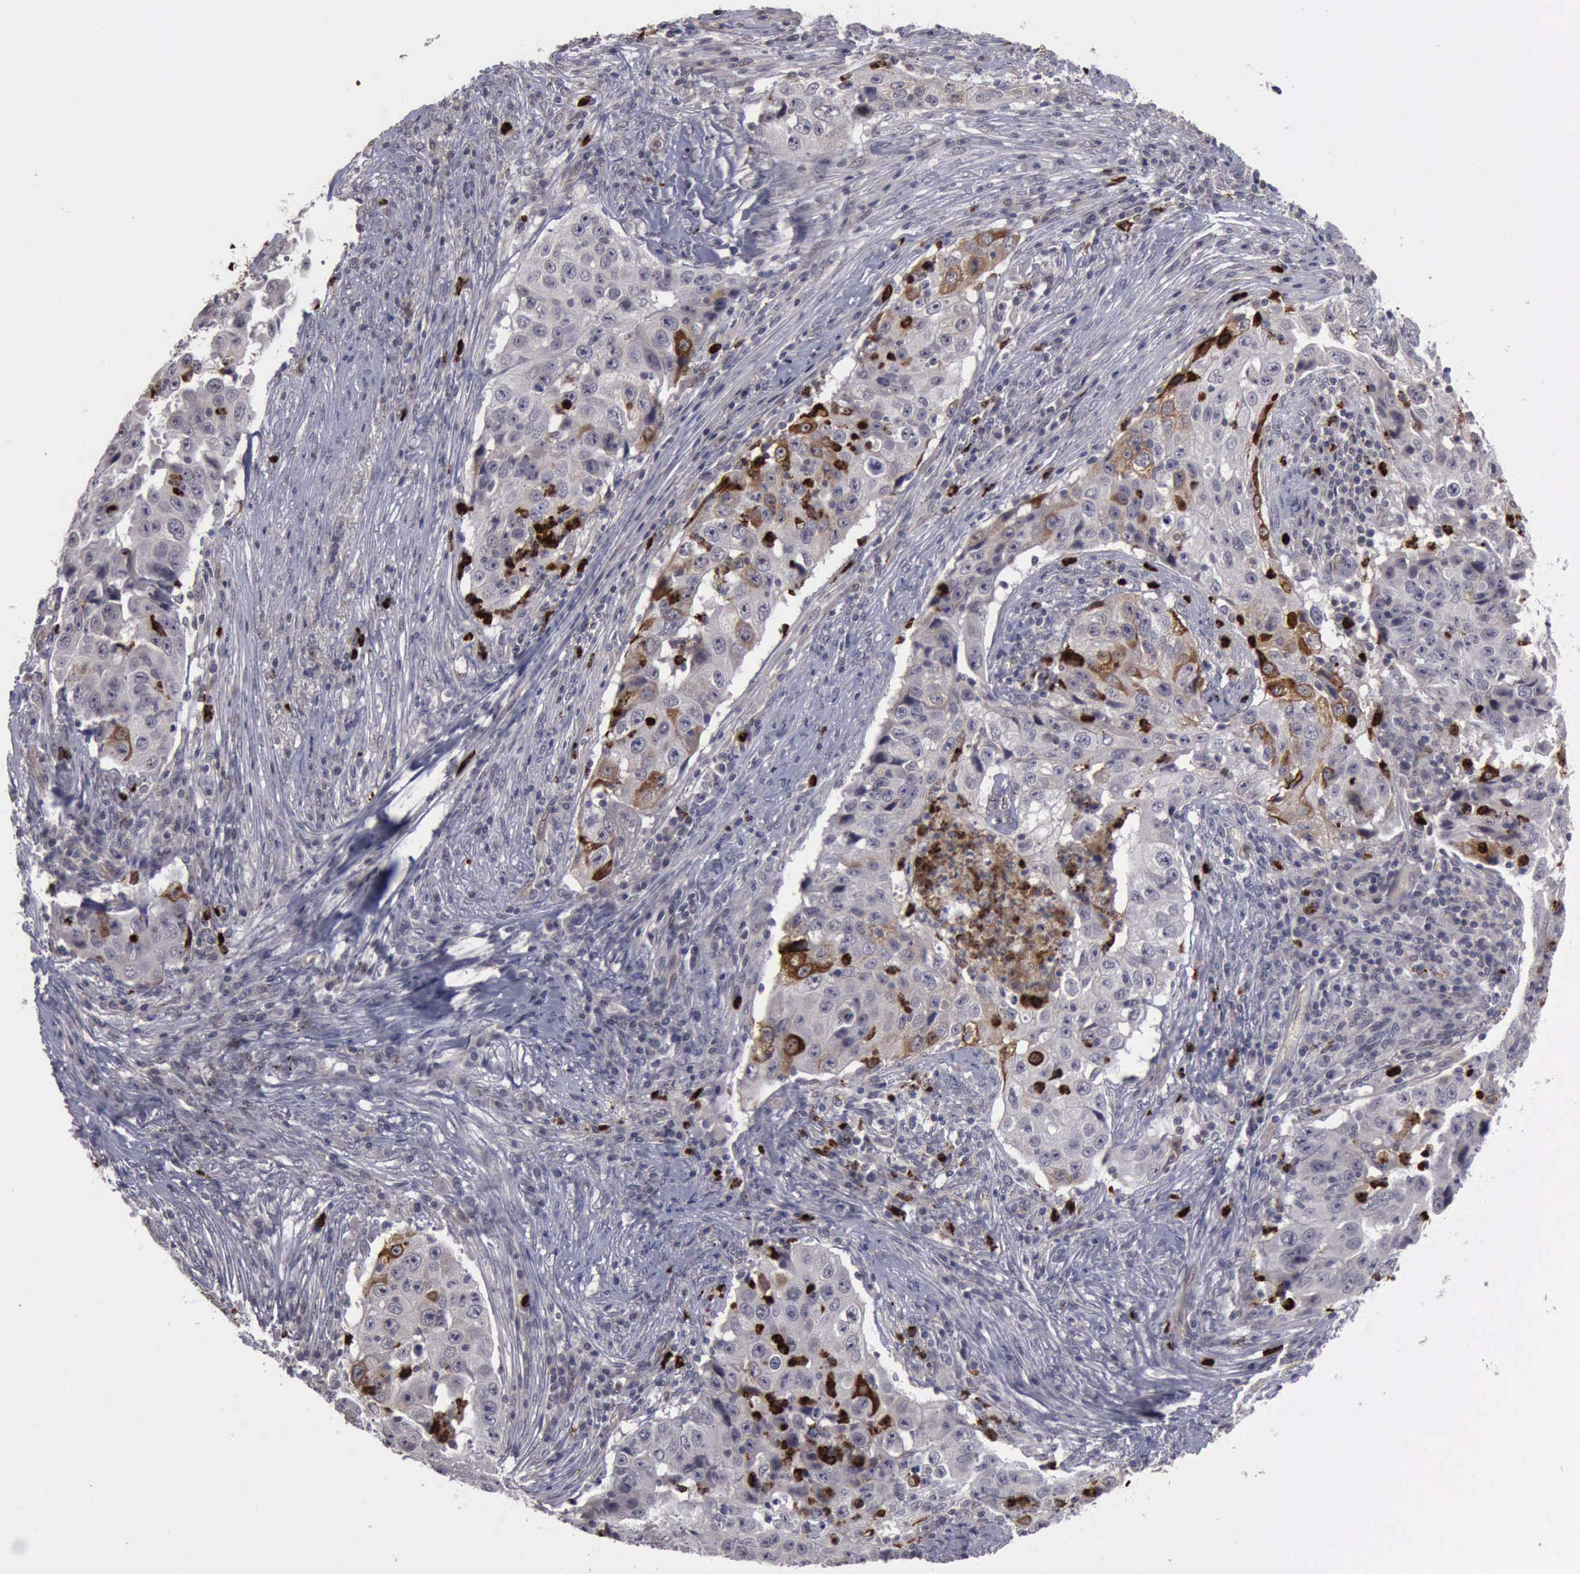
{"staining": {"intensity": "negative", "quantity": "none", "location": "none"}, "tissue": "lung cancer", "cell_type": "Tumor cells", "image_type": "cancer", "snomed": [{"axis": "morphology", "description": "Squamous cell carcinoma, NOS"}, {"axis": "topography", "description": "Lung"}], "caption": "There is no significant positivity in tumor cells of squamous cell carcinoma (lung).", "gene": "MMP9", "patient": {"sex": "male", "age": 64}}